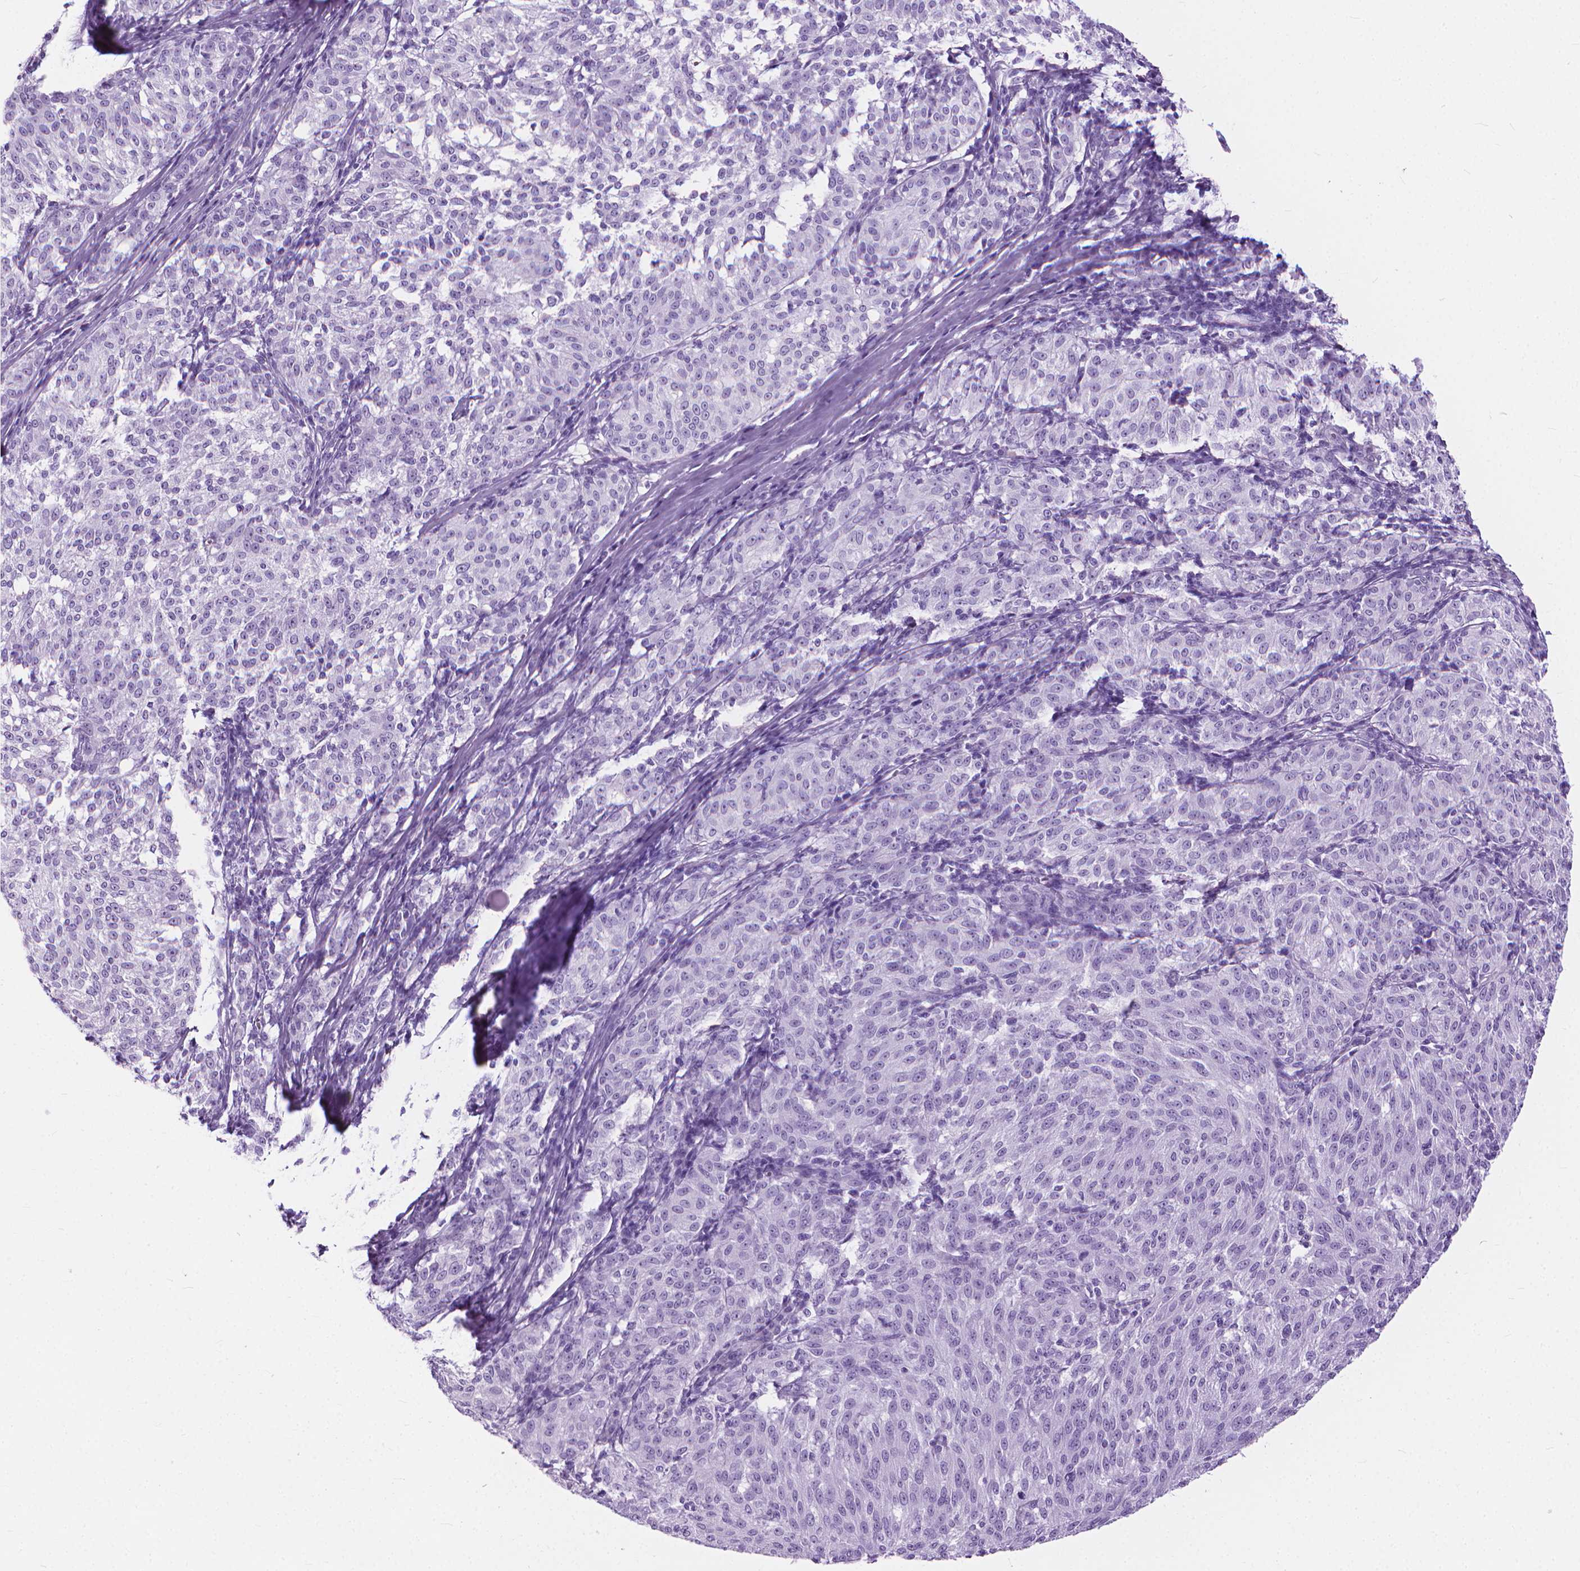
{"staining": {"intensity": "negative", "quantity": "none", "location": "none"}, "tissue": "melanoma", "cell_type": "Tumor cells", "image_type": "cancer", "snomed": [{"axis": "morphology", "description": "Malignant melanoma, NOS"}, {"axis": "topography", "description": "Skin"}], "caption": "Immunohistochemical staining of malignant melanoma shows no significant expression in tumor cells.", "gene": "HTR2B", "patient": {"sex": "female", "age": 72}}